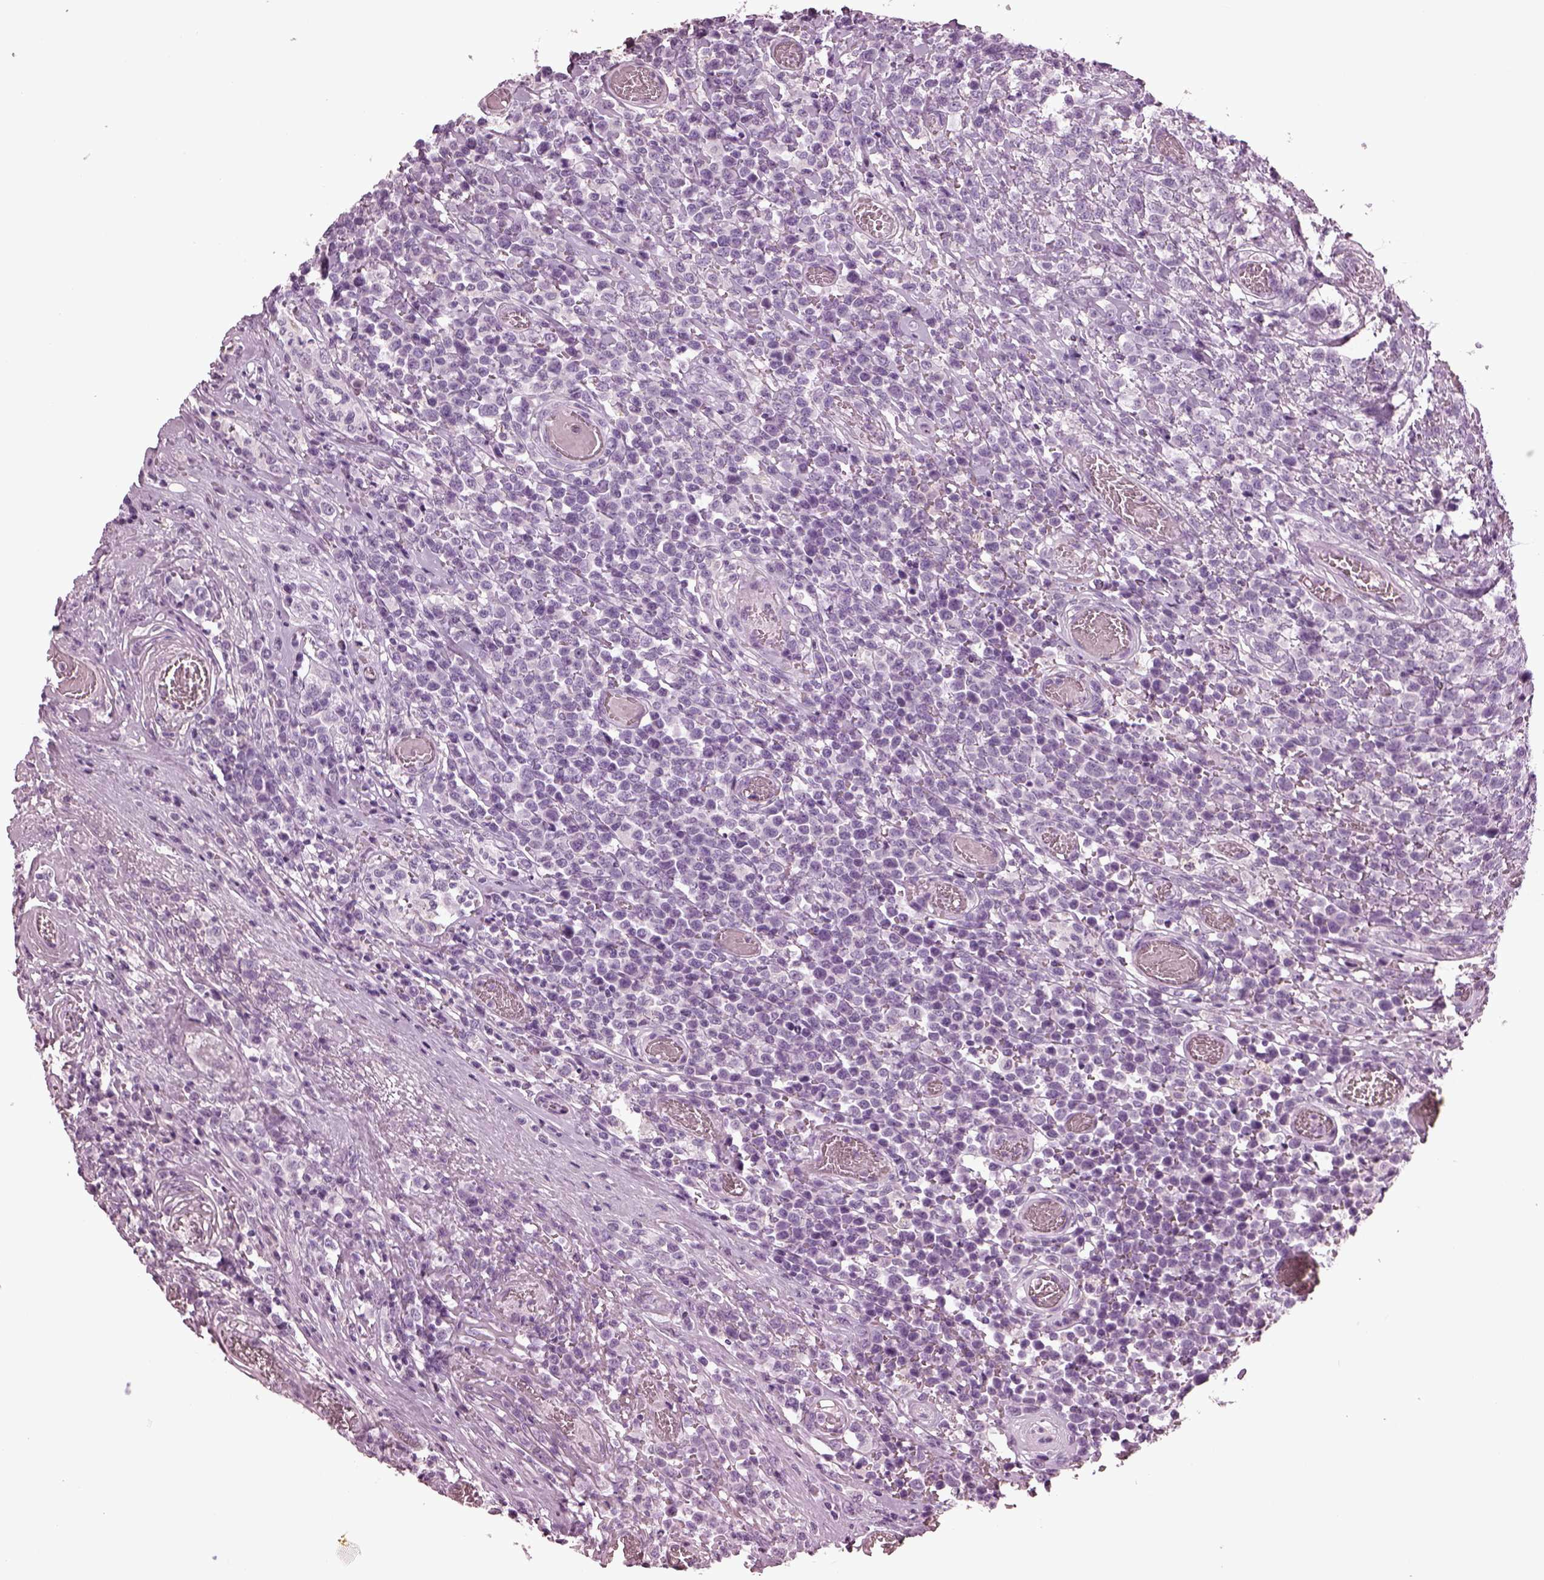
{"staining": {"intensity": "negative", "quantity": "none", "location": "none"}, "tissue": "lymphoma", "cell_type": "Tumor cells", "image_type": "cancer", "snomed": [{"axis": "morphology", "description": "Malignant lymphoma, non-Hodgkin's type, High grade"}, {"axis": "topography", "description": "Soft tissue"}], "caption": "This is an immunohistochemistry photomicrograph of high-grade malignant lymphoma, non-Hodgkin's type. There is no positivity in tumor cells.", "gene": "SLC6A17", "patient": {"sex": "female", "age": 56}}